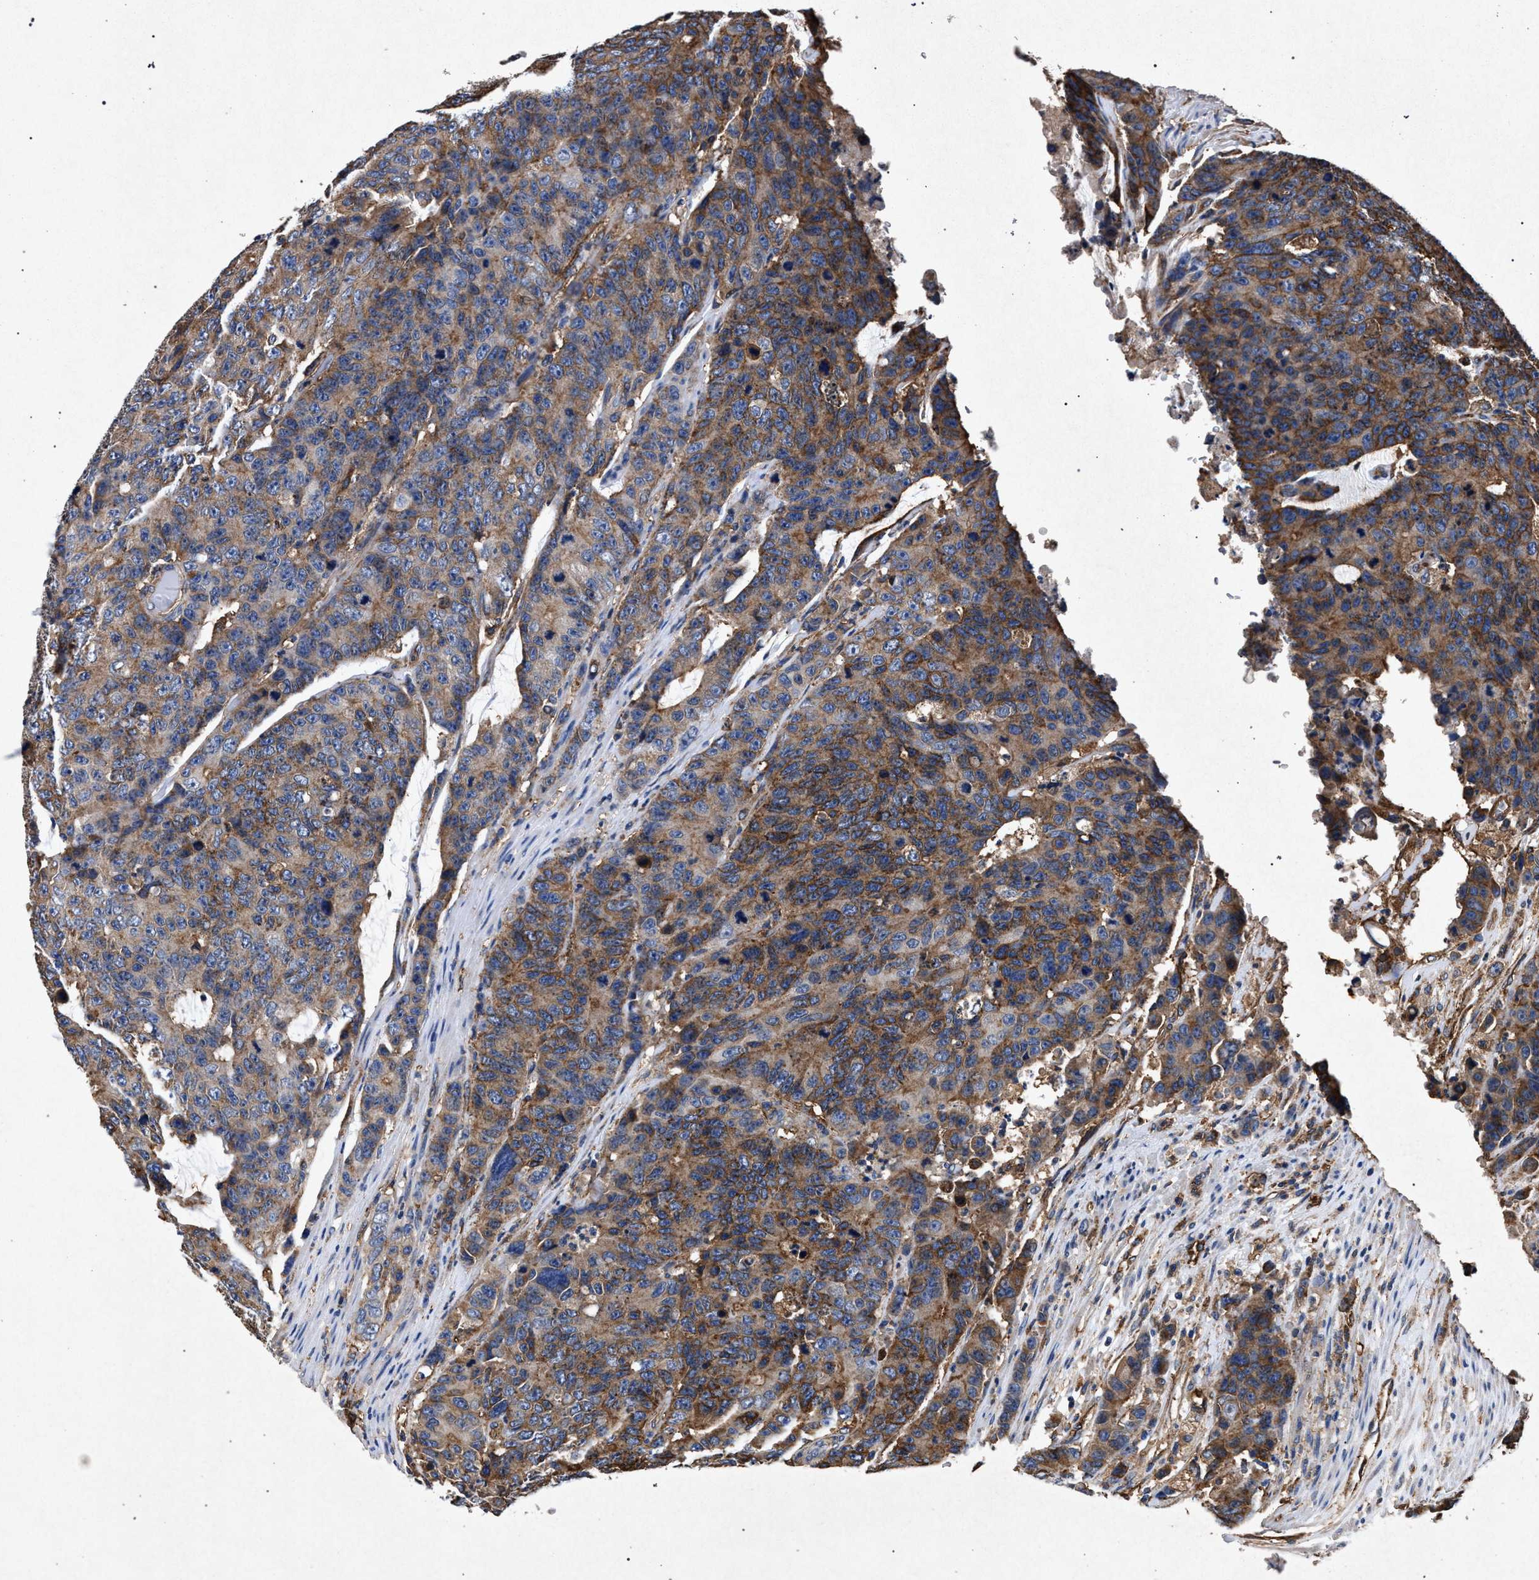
{"staining": {"intensity": "moderate", "quantity": ">75%", "location": "cytoplasmic/membranous"}, "tissue": "colorectal cancer", "cell_type": "Tumor cells", "image_type": "cancer", "snomed": [{"axis": "morphology", "description": "Adenocarcinoma, NOS"}, {"axis": "topography", "description": "Colon"}], "caption": "Immunohistochemical staining of colorectal cancer (adenocarcinoma) exhibits medium levels of moderate cytoplasmic/membranous staining in approximately >75% of tumor cells. Ihc stains the protein in brown and the nuclei are stained blue.", "gene": "MARCKS", "patient": {"sex": "female", "age": 86}}